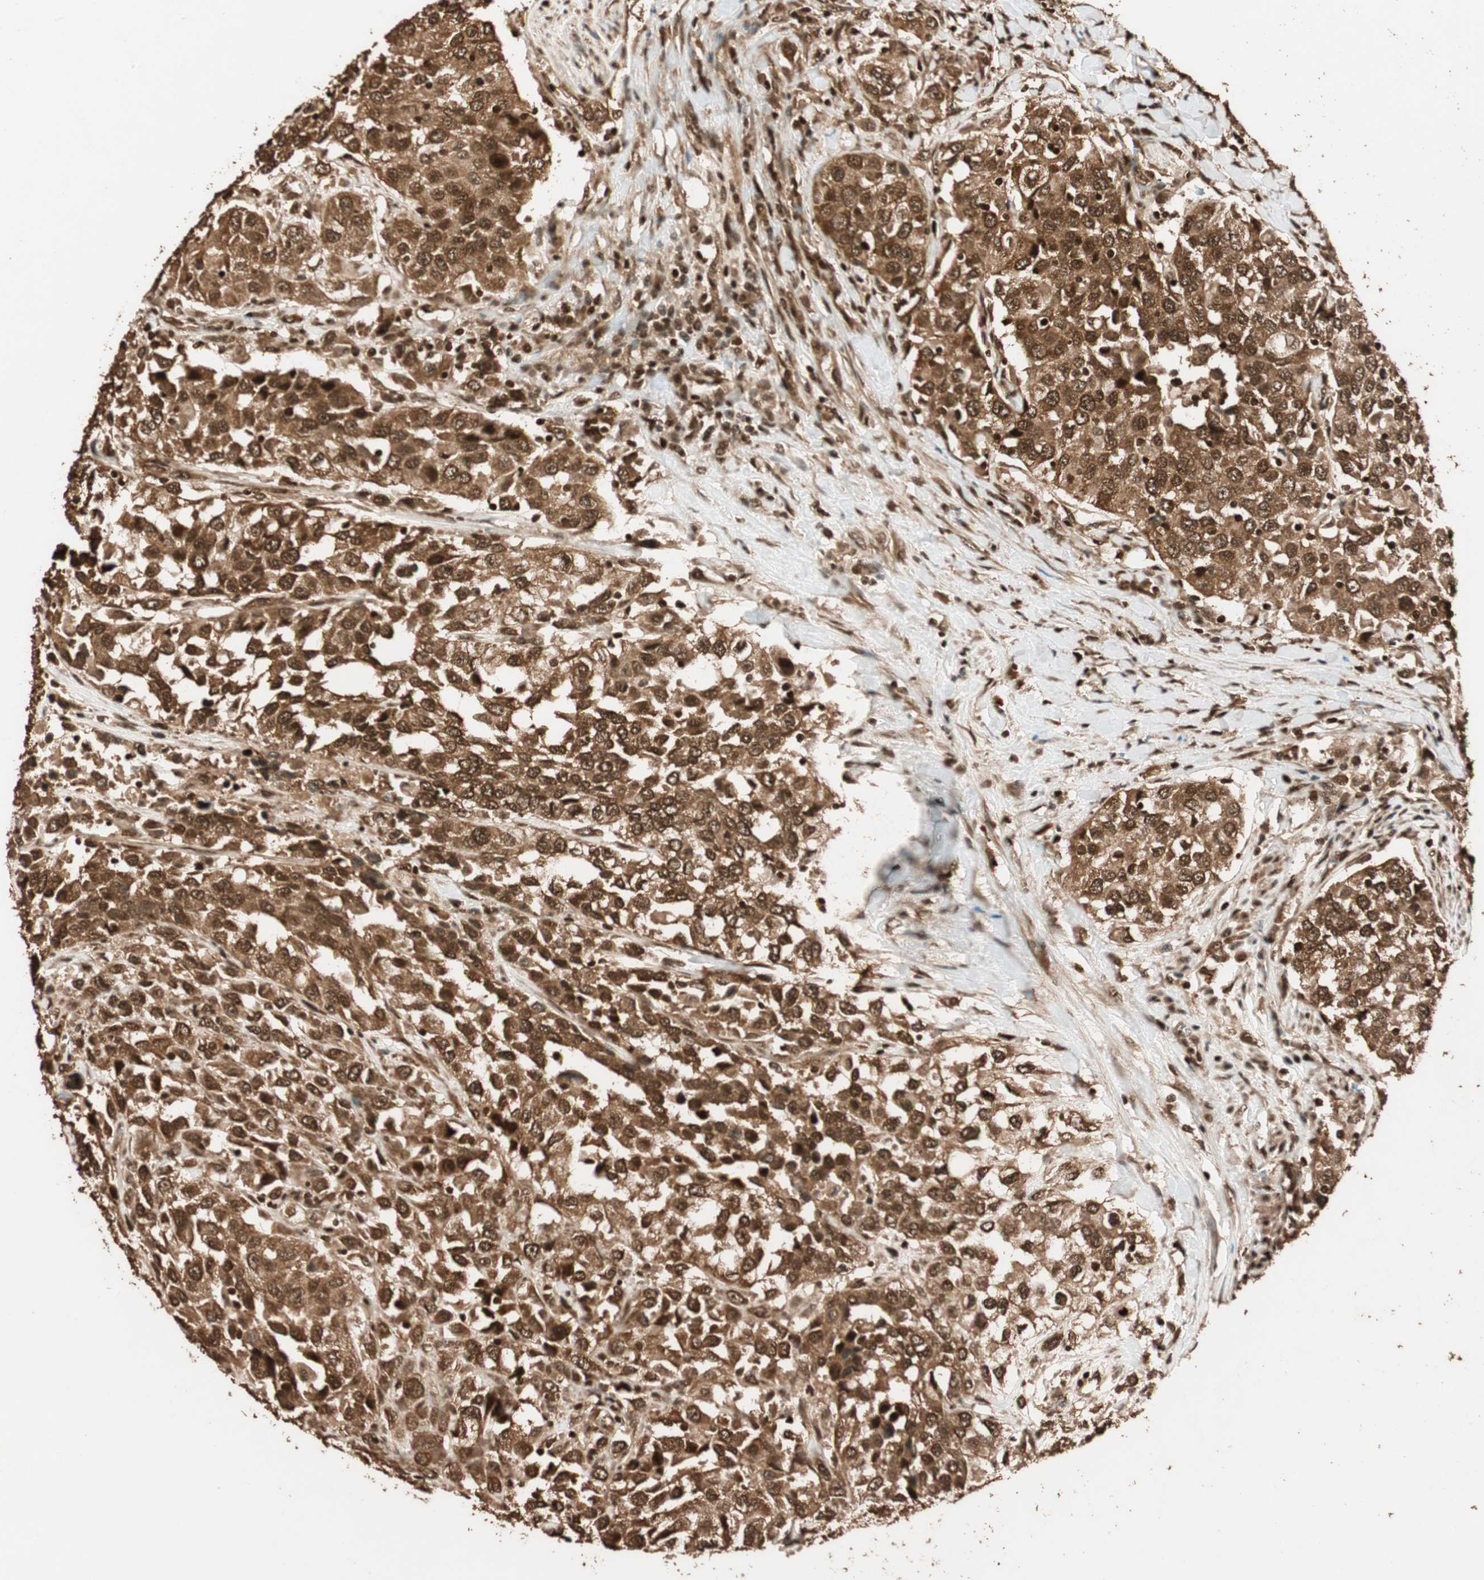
{"staining": {"intensity": "strong", "quantity": ">75%", "location": "cytoplasmic/membranous,nuclear"}, "tissue": "urothelial cancer", "cell_type": "Tumor cells", "image_type": "cancer", "snomed": [{"axis": "morphology", "description": "Urothelial carcinoma, High grade"}, {"axis": "topography", "description": "Urinary bladder"}], "caption": "High-grade urothelial carcinoma was stained to show a protein in brown. There is high levels of strong cytoplasmic/membranous and nuclear expression in approximately >75% of tumor cells.", "gene": "ALKBH5", "patient": {"sex": "female", "age": 80}}